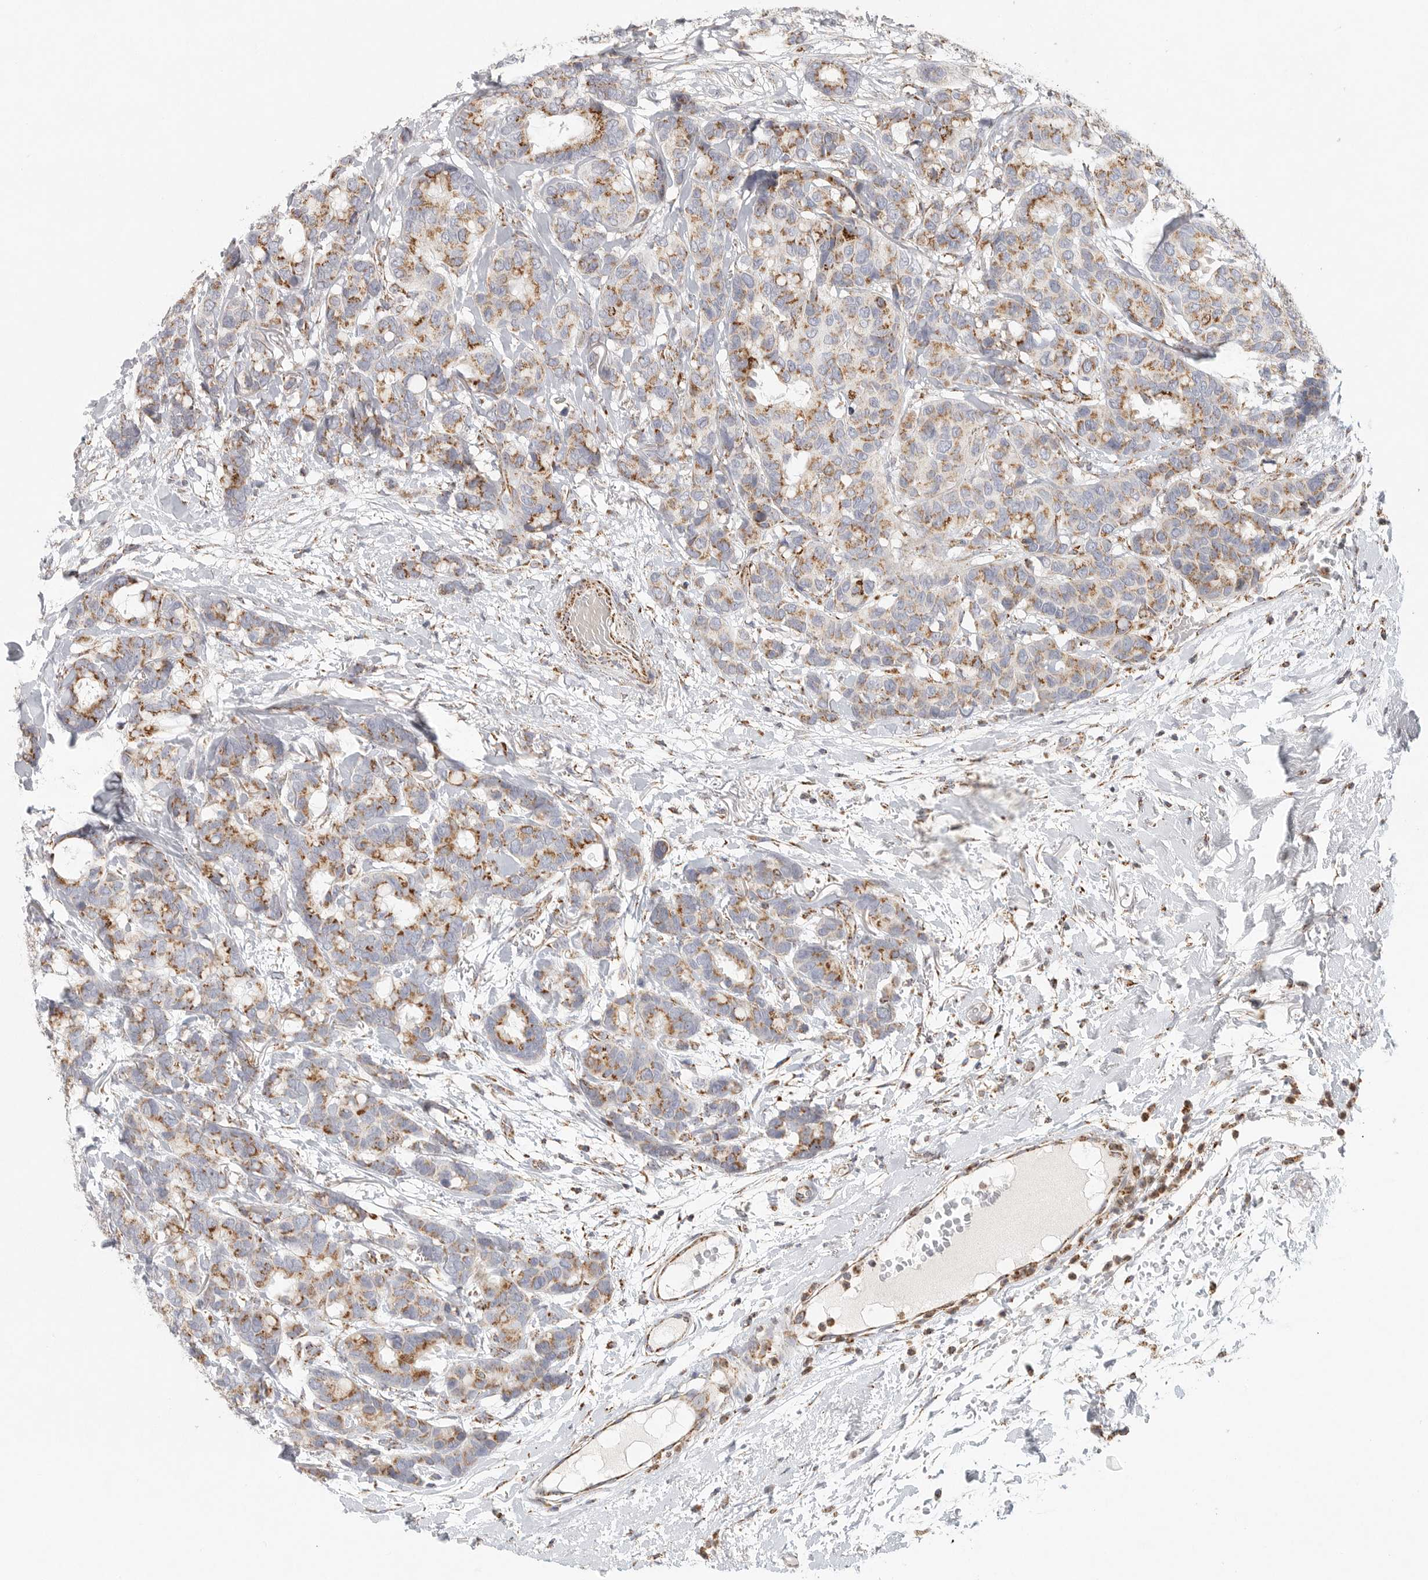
{"staining": {"intensity": "moderate", "quantity": ">75%", "location": "cytoplasmic/membranous"}, "tissue": "breast cancer", "cell_type": "Tumor cells", "image_type": "cancer", "snomed": [{"axis": "morphology", "description": "Duct carcinoma"}, {"axis": "topography", "description": "Breast"}], "caption": "DAB immunohistochemical staining of human infiltrating ductal carcinoma (breast) demonstrates moderate cytoplasmic/membranous protein positivity in approximately >75% of tumor cells.", "gene": "SLC25A26", "patient": {"sex": "female", "age": 87}}